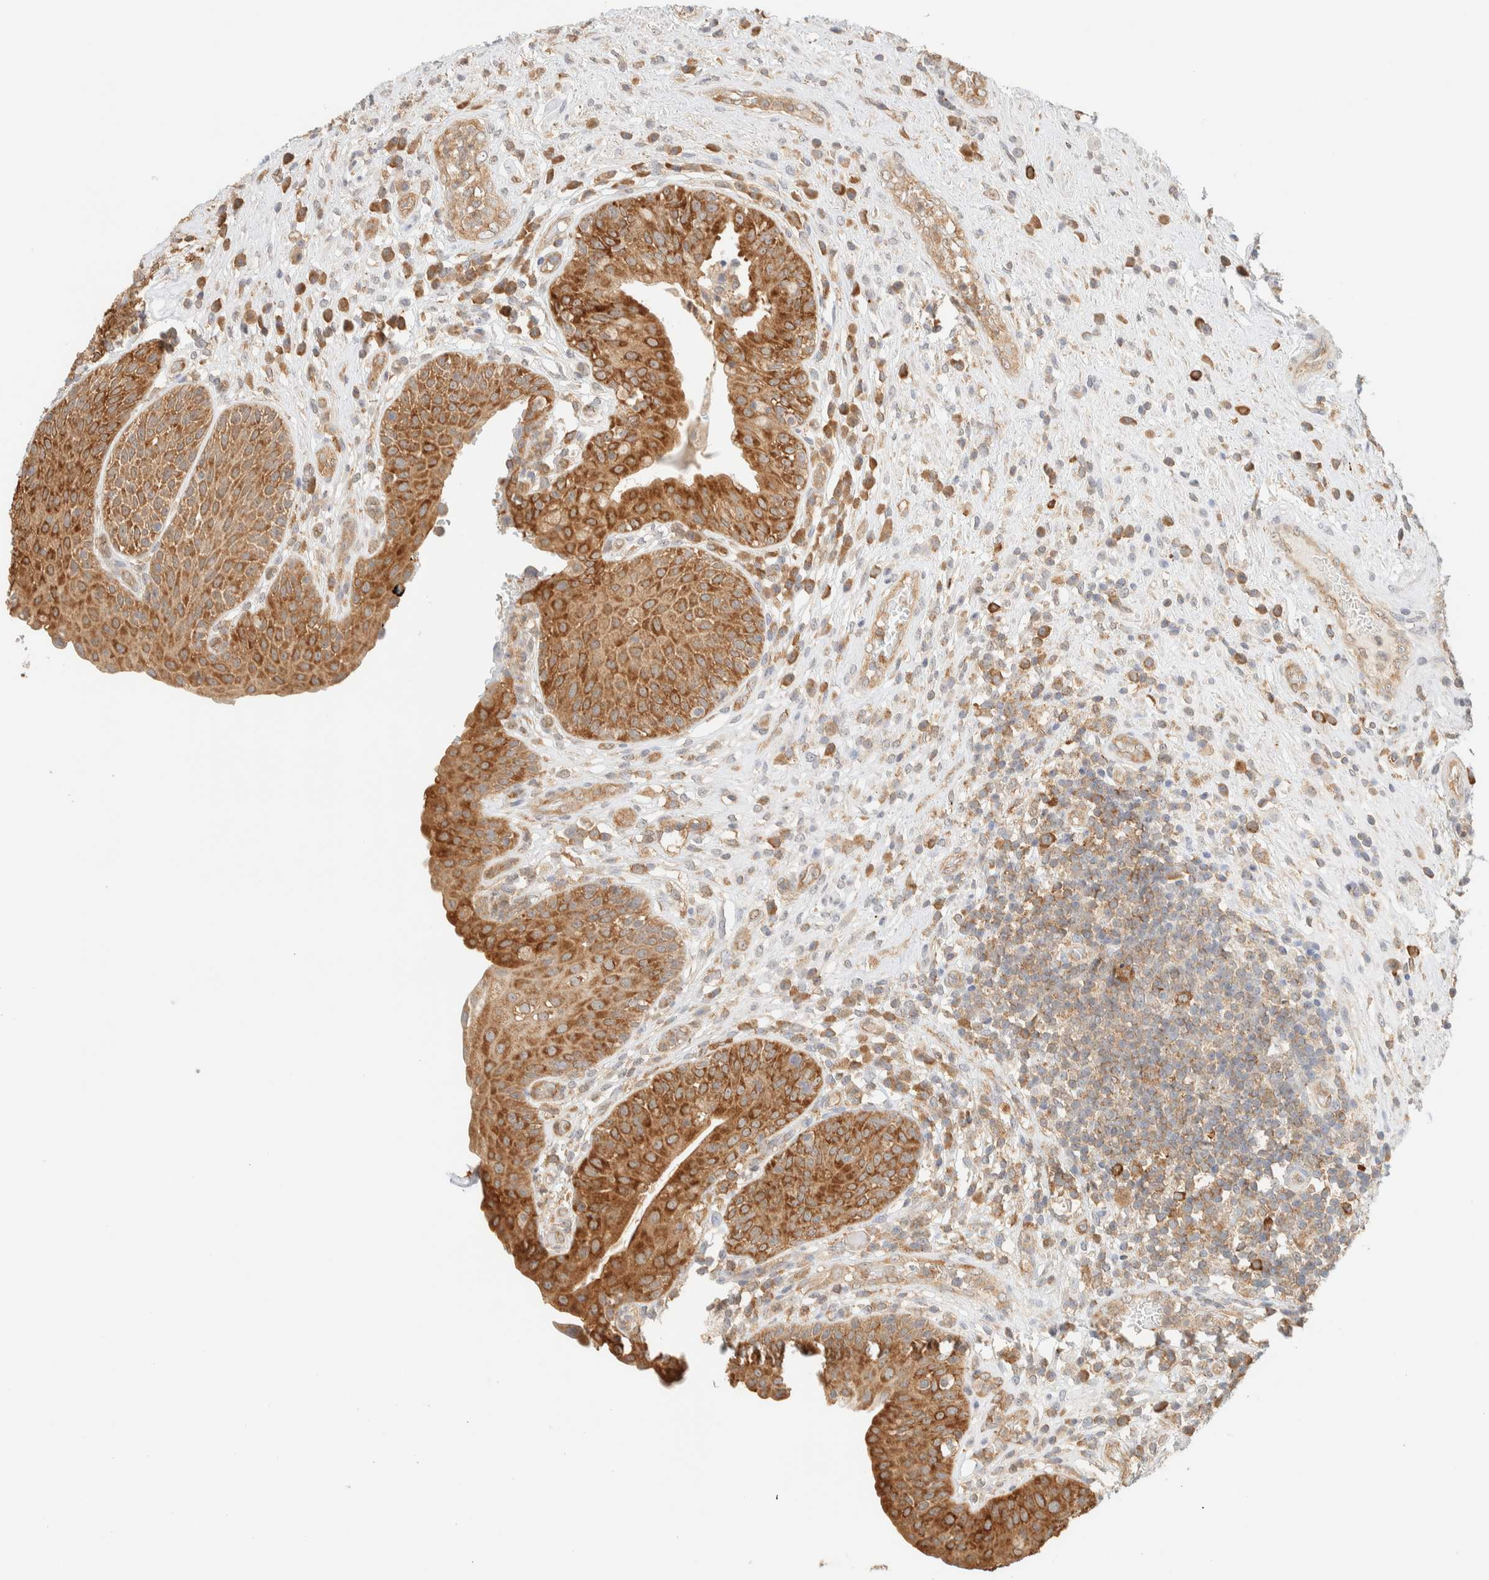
{"staining": {"intensity": "strong", "quantity": ">75%", "location": "cytoplasmic/membranous"}, "tissue": "urinary bladder", "cell_type": "Urothelial cells", "image_type": "normal", "snomed": [{"axis": "morphology", "description": "Normal tissue, NOS"}, {"axis": "topography", "description": "Urinary bladder"}], "caption": "IHC (DAB) staining of unremarkable human urinary bladder shows strong cytoplasmic/membranous protein staining in approximately >75% of urothelial cells.", "gene": "TBC1D8B", "patient": {"sex": "female", "age": 62}}